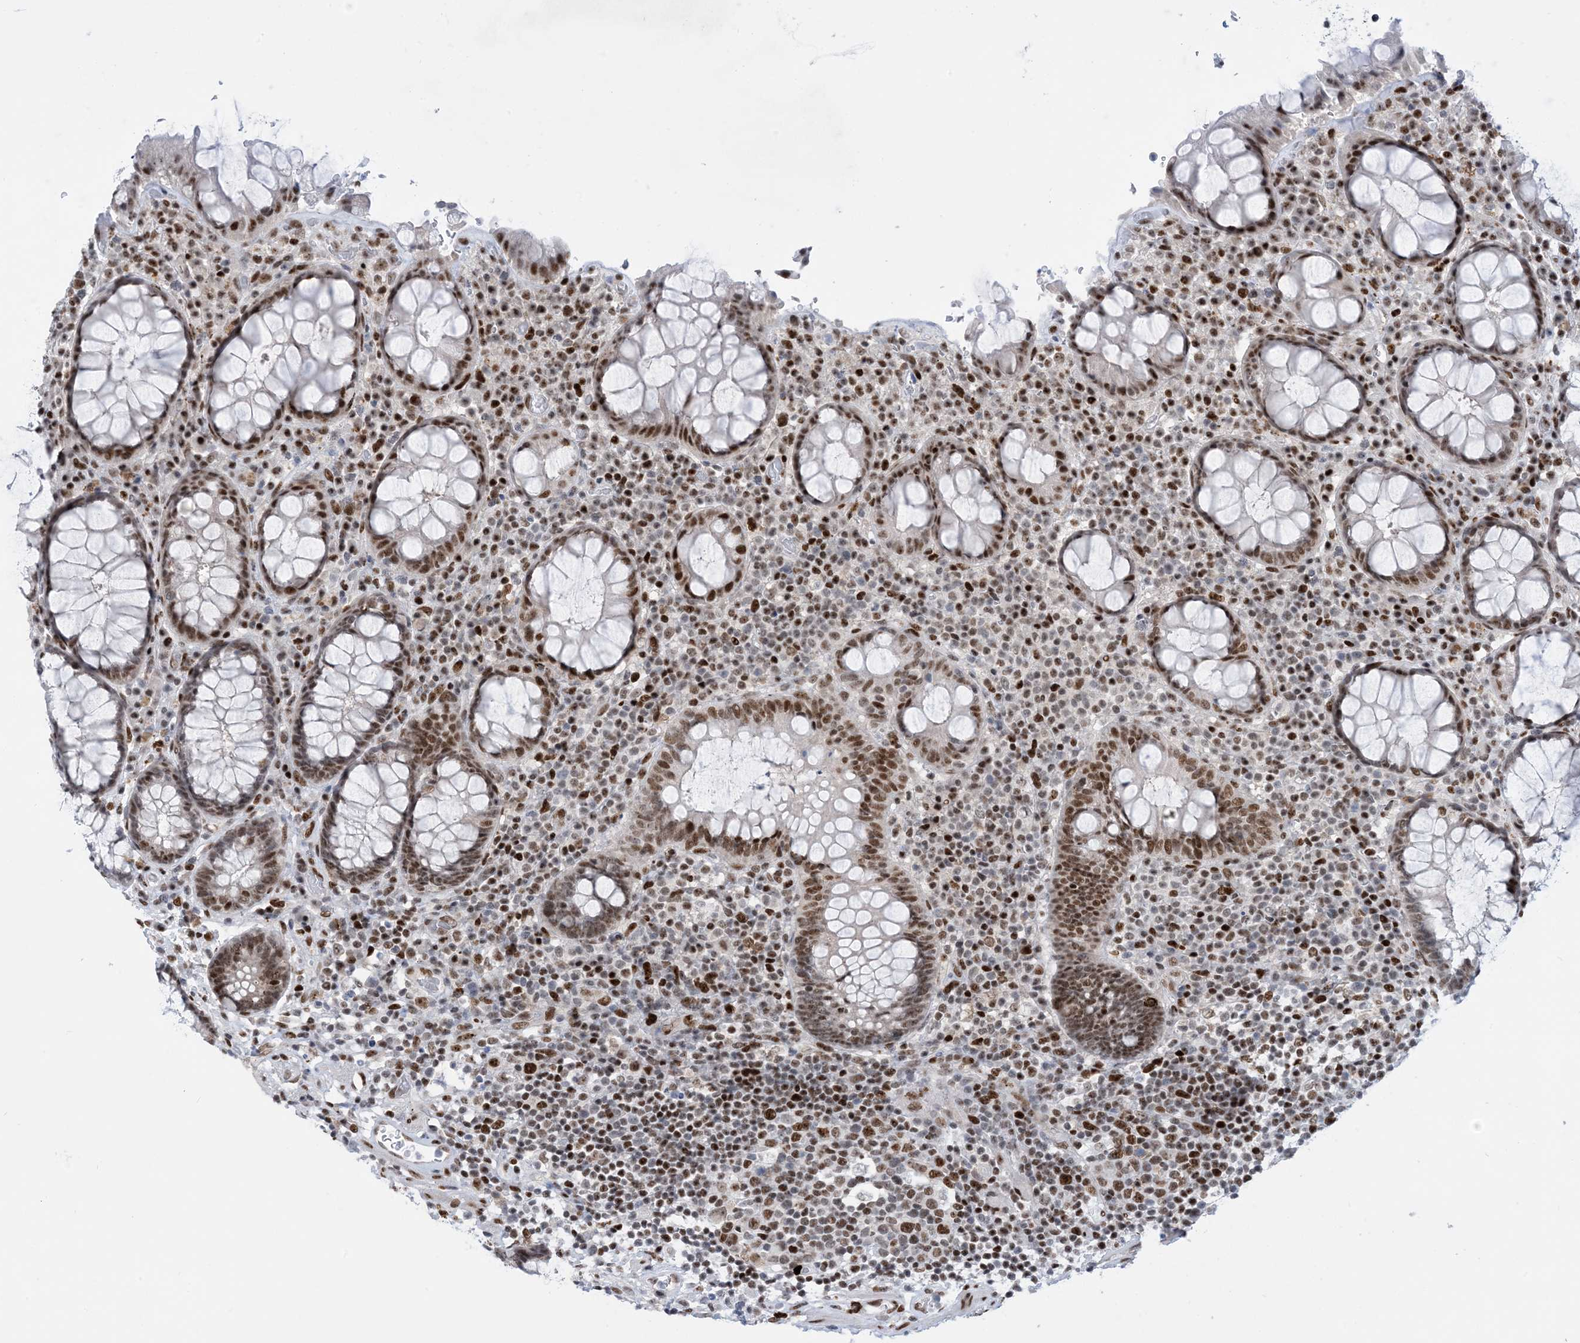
{"staining": {"intensity": "strong", "quantity": ">75%", "location": "nuclear"}, "tissue": "rectum", "cell_type": "Glandular cells", "image_type": "normal", "snomed": [{"axis": "morphology", "description": "Normal tissue, NOS"}, {"axis": "topography", "description": "Rectum"}], "caption": "An immunohistochemistry (IHC) image of benign tissue is shown. Protein staining in brown shows strong nuclear positivity in rectum within glandular cells. (brown staining indicates protein expression, while blue staining denotes nuclei).", "gene": "TSPYL1", "patient": {"sex": "male", "age": 64}}